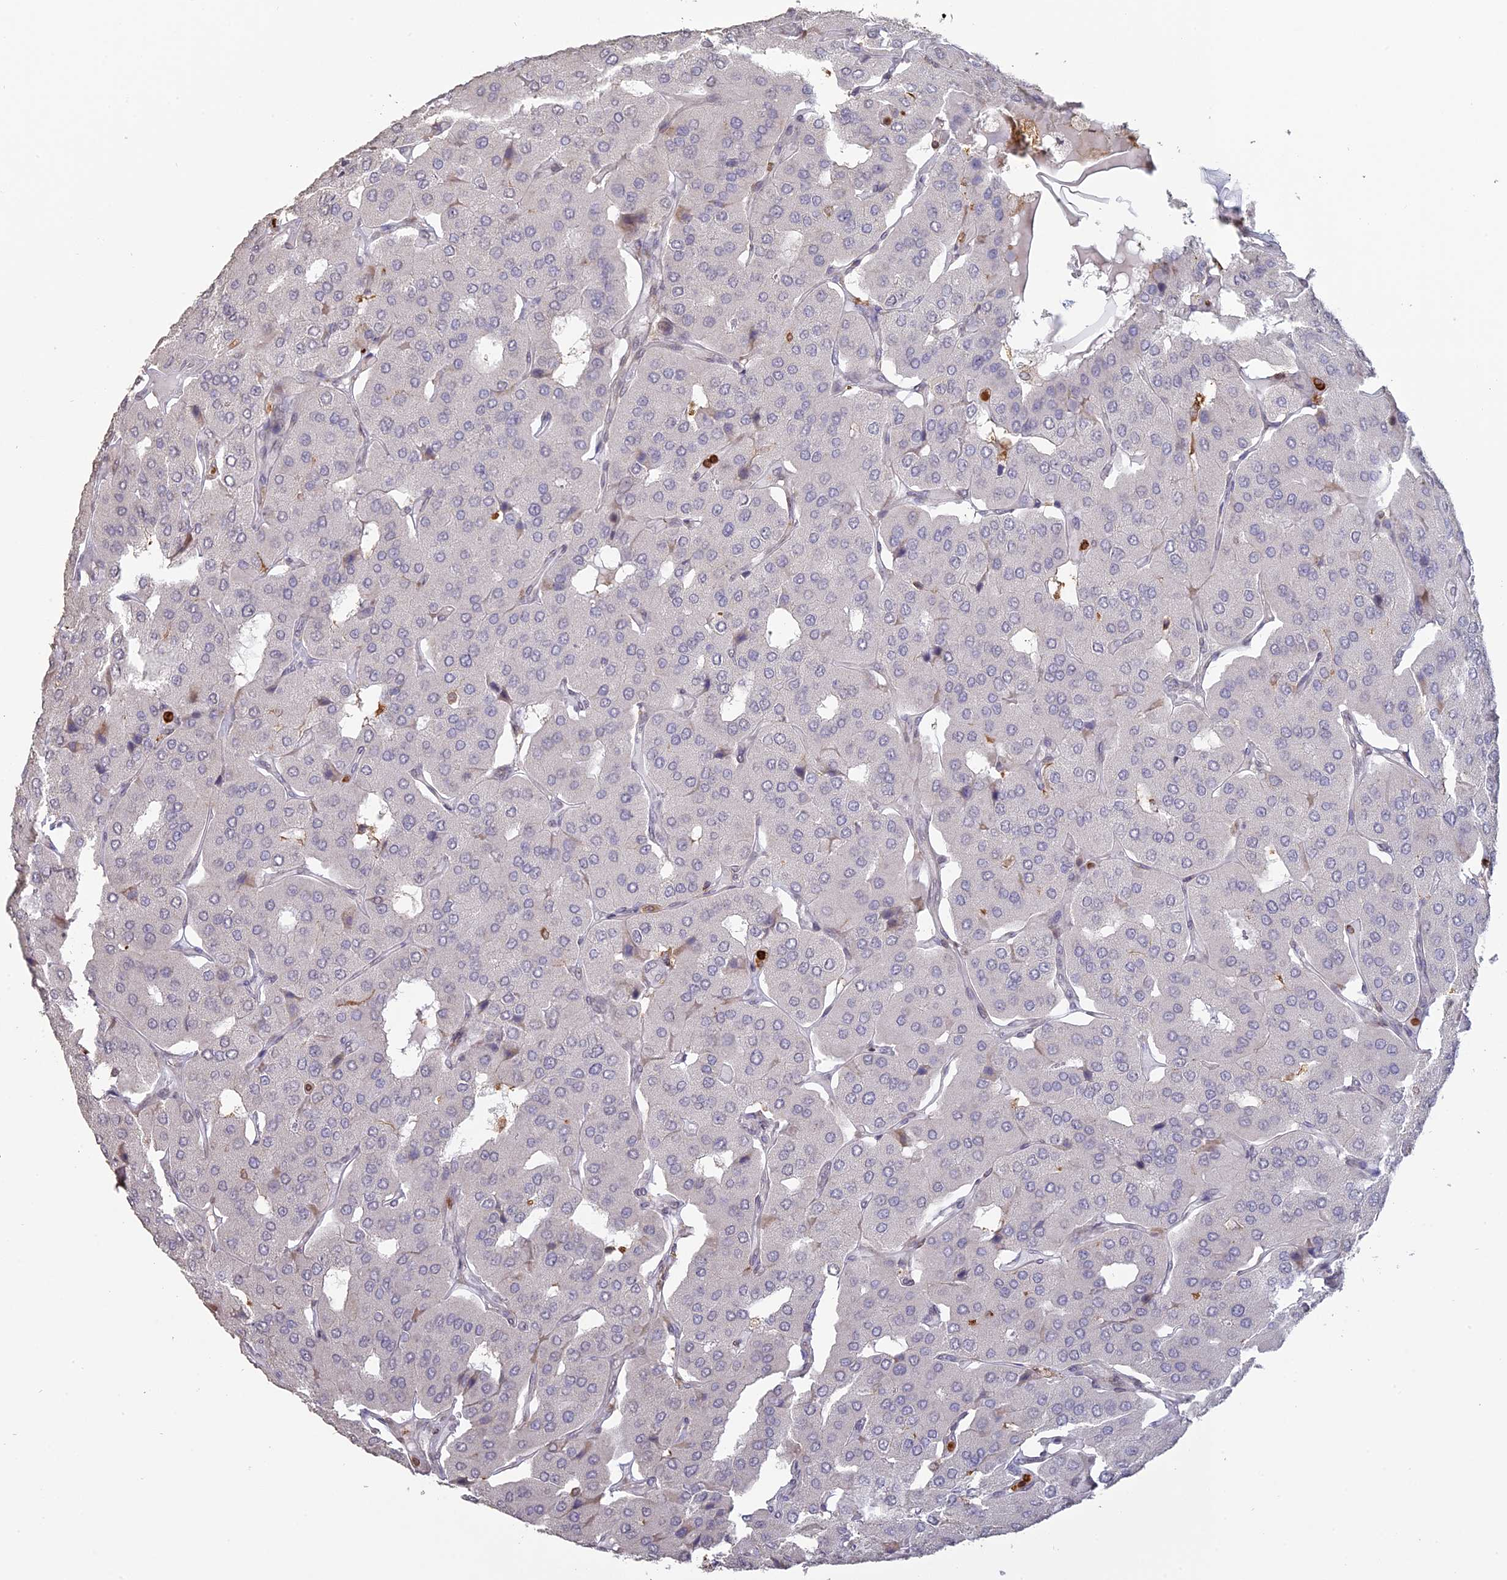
{"staining": {"intensity": "negative", "quantity": "none", "location": "none"}, "tissue": "parathyroid gland", "cell_type": "Glandular cells", "image_type": "normal", "snomed": [{"axis": "morphology", "description": "Normal tissue, NOS"}, {"axis": "morphology", "description": "Adenoma, NOS"}, {"axis": "topography", "description": "Parathyroid gland"}], "caption": "High power microscopy image of an immunohistochemistry (IHC) histopathology image of benign parathyroid gland, revealing no significant positivity in glandular cells. Brightfield microscopy of IHC stained with DAB (brown) and hematoxylin (blue), captured at high magnification.", "gene": "APOBR", "patient": {"sex": "female", "age": 86}}